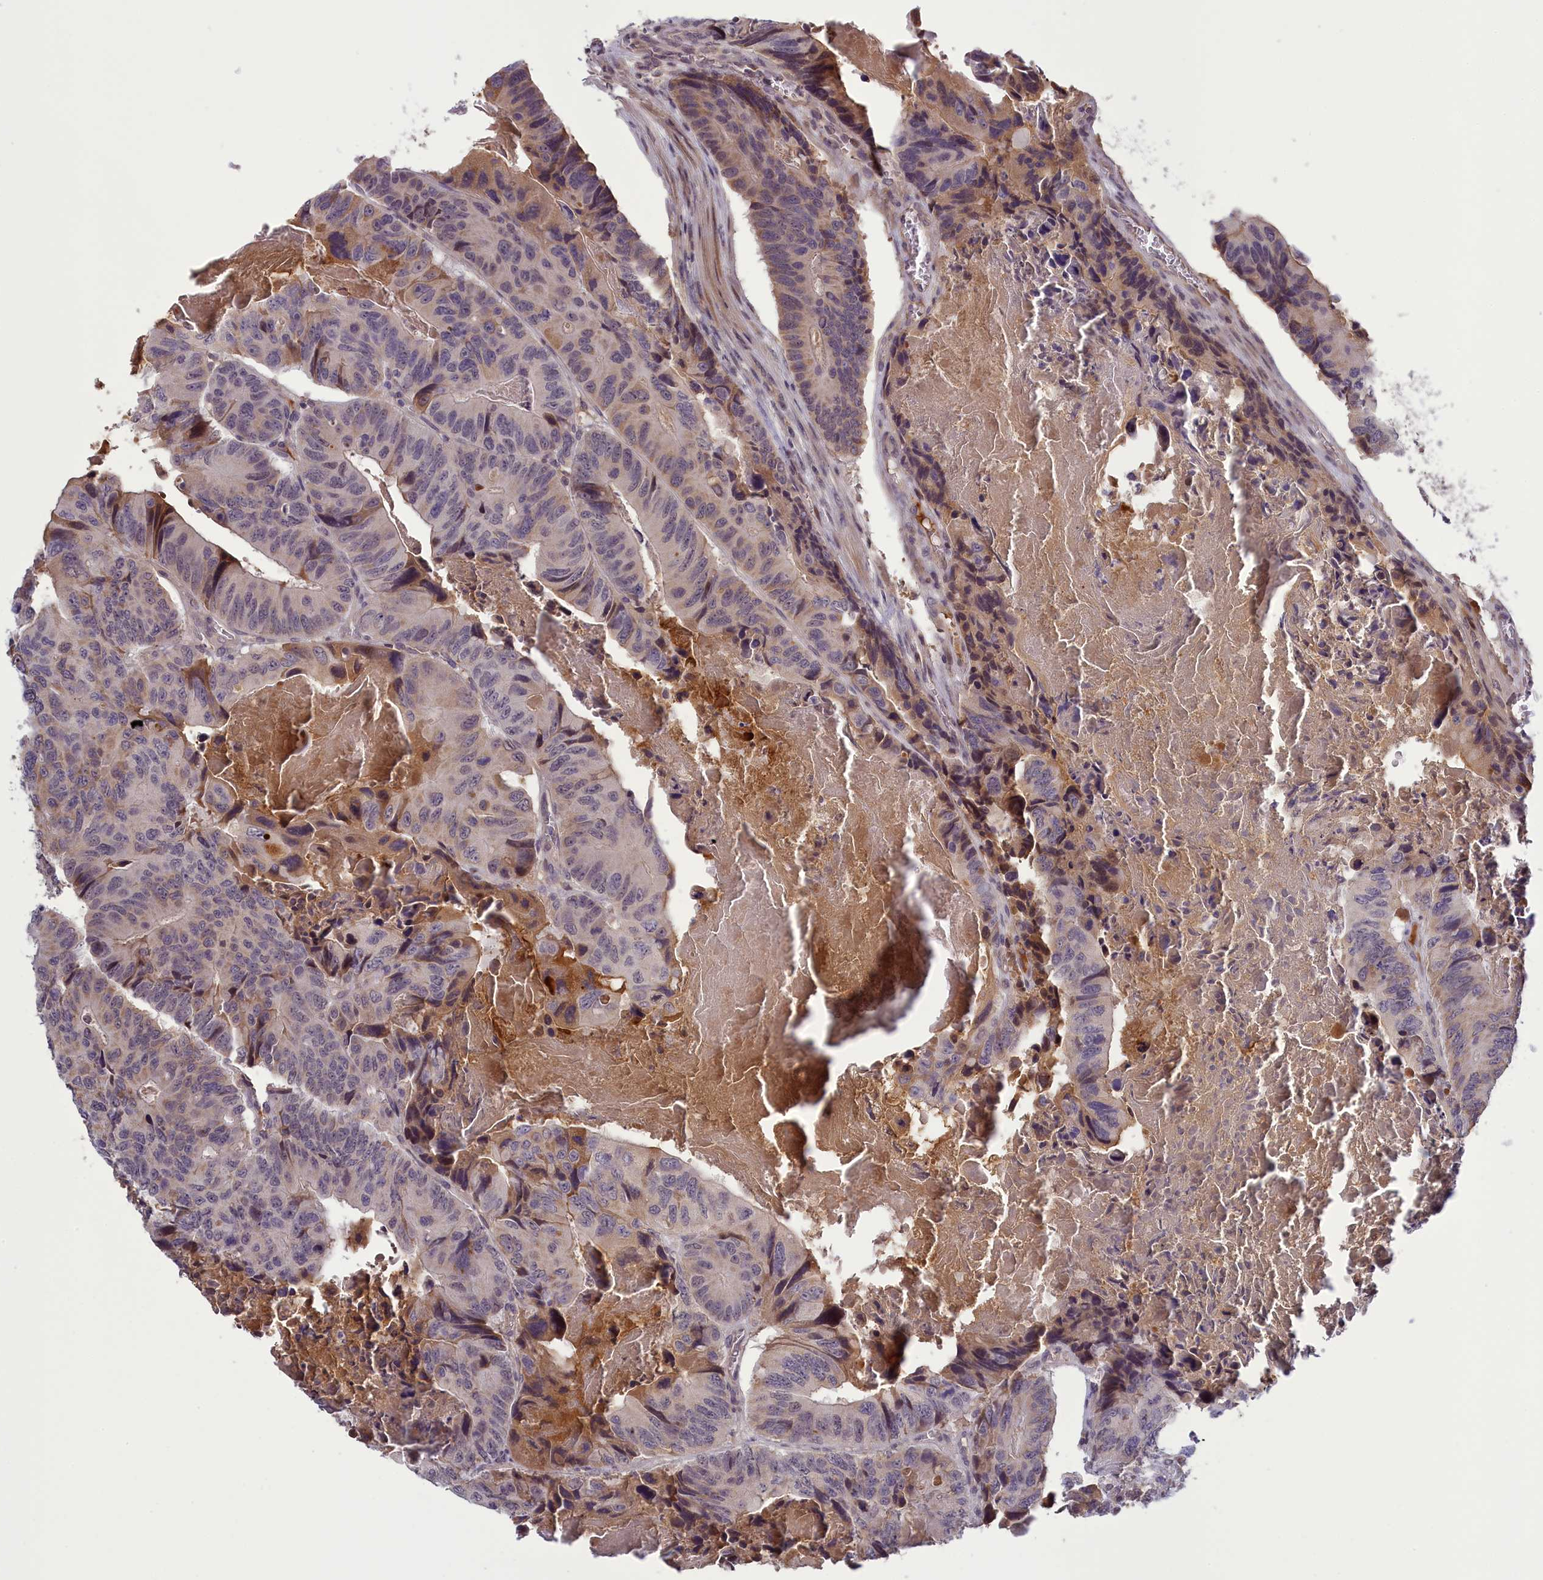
{"staining": {"intensity": "moderate", "quantity": "<25%", "location": "cytoplasmic/membranous,nuclear"}, "tissue": "colorectal cancer", "cell_type": "Tumor cells", "image_type": "cancer", "snomed": [{"axis": "morphology", "description": "Adenocarcinoma, NOS"}, {"axis": "topography", "description": "Colon"}], "caption": "Moderate cytoplasmic/membranous and nuclear expression is seen in approximately <25% of tumor cells in colorectal cancer (adenocarcinoma). Immunohistochemistry stains the protein in brown and the nuclei are stained blue.", "gene": "RRAD", "patient": {"sex": "male", "age": 84}}